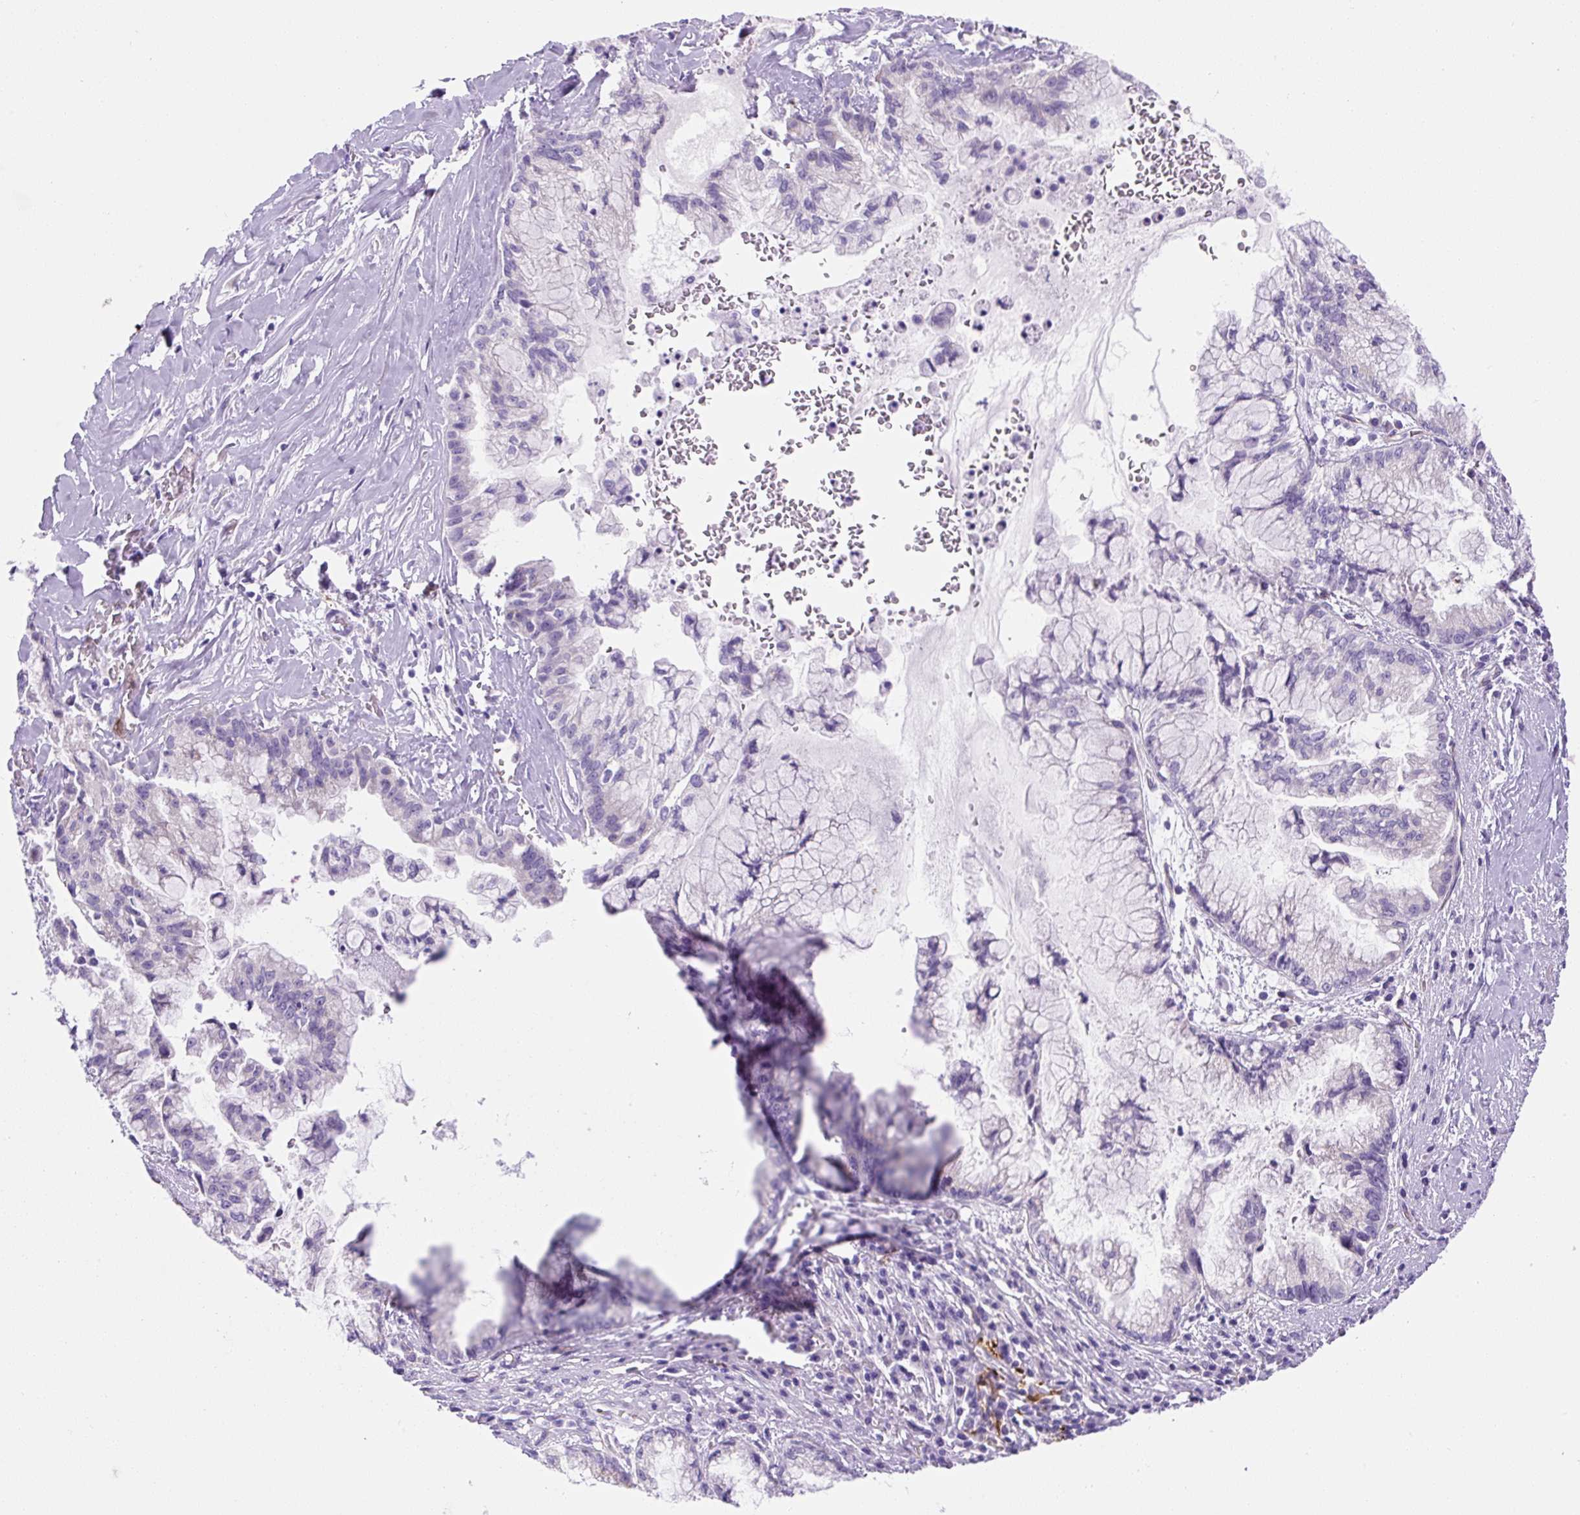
{"staining": {"intensity": "negative", "quantity": "none", "location": "none"}, "tissue": "pancreatic cancer", "cell_type": "Tumor cells", "image_type": "cancer", "snomed": [{"axis": "morphology", "description": "Adenocarcinoma, NOS"}, {"axis": "topography", "description": "Pancreas"}], "caption": "Immunohistochemistry photomicrograph of neoplastic tissue: adenocarcinoma (pancreatic) stained with DAB exhibits no significant protein positivity in tumor cells. The staining was performed using DAB (3,3'-diaminobenzidine) to visualize the protein expression in brown, while the nuclei were stained in blue with hematoxylin (Magnification: 20x).", "gene": "ASB4", "patient": {"sex": "male", "age": 73}}